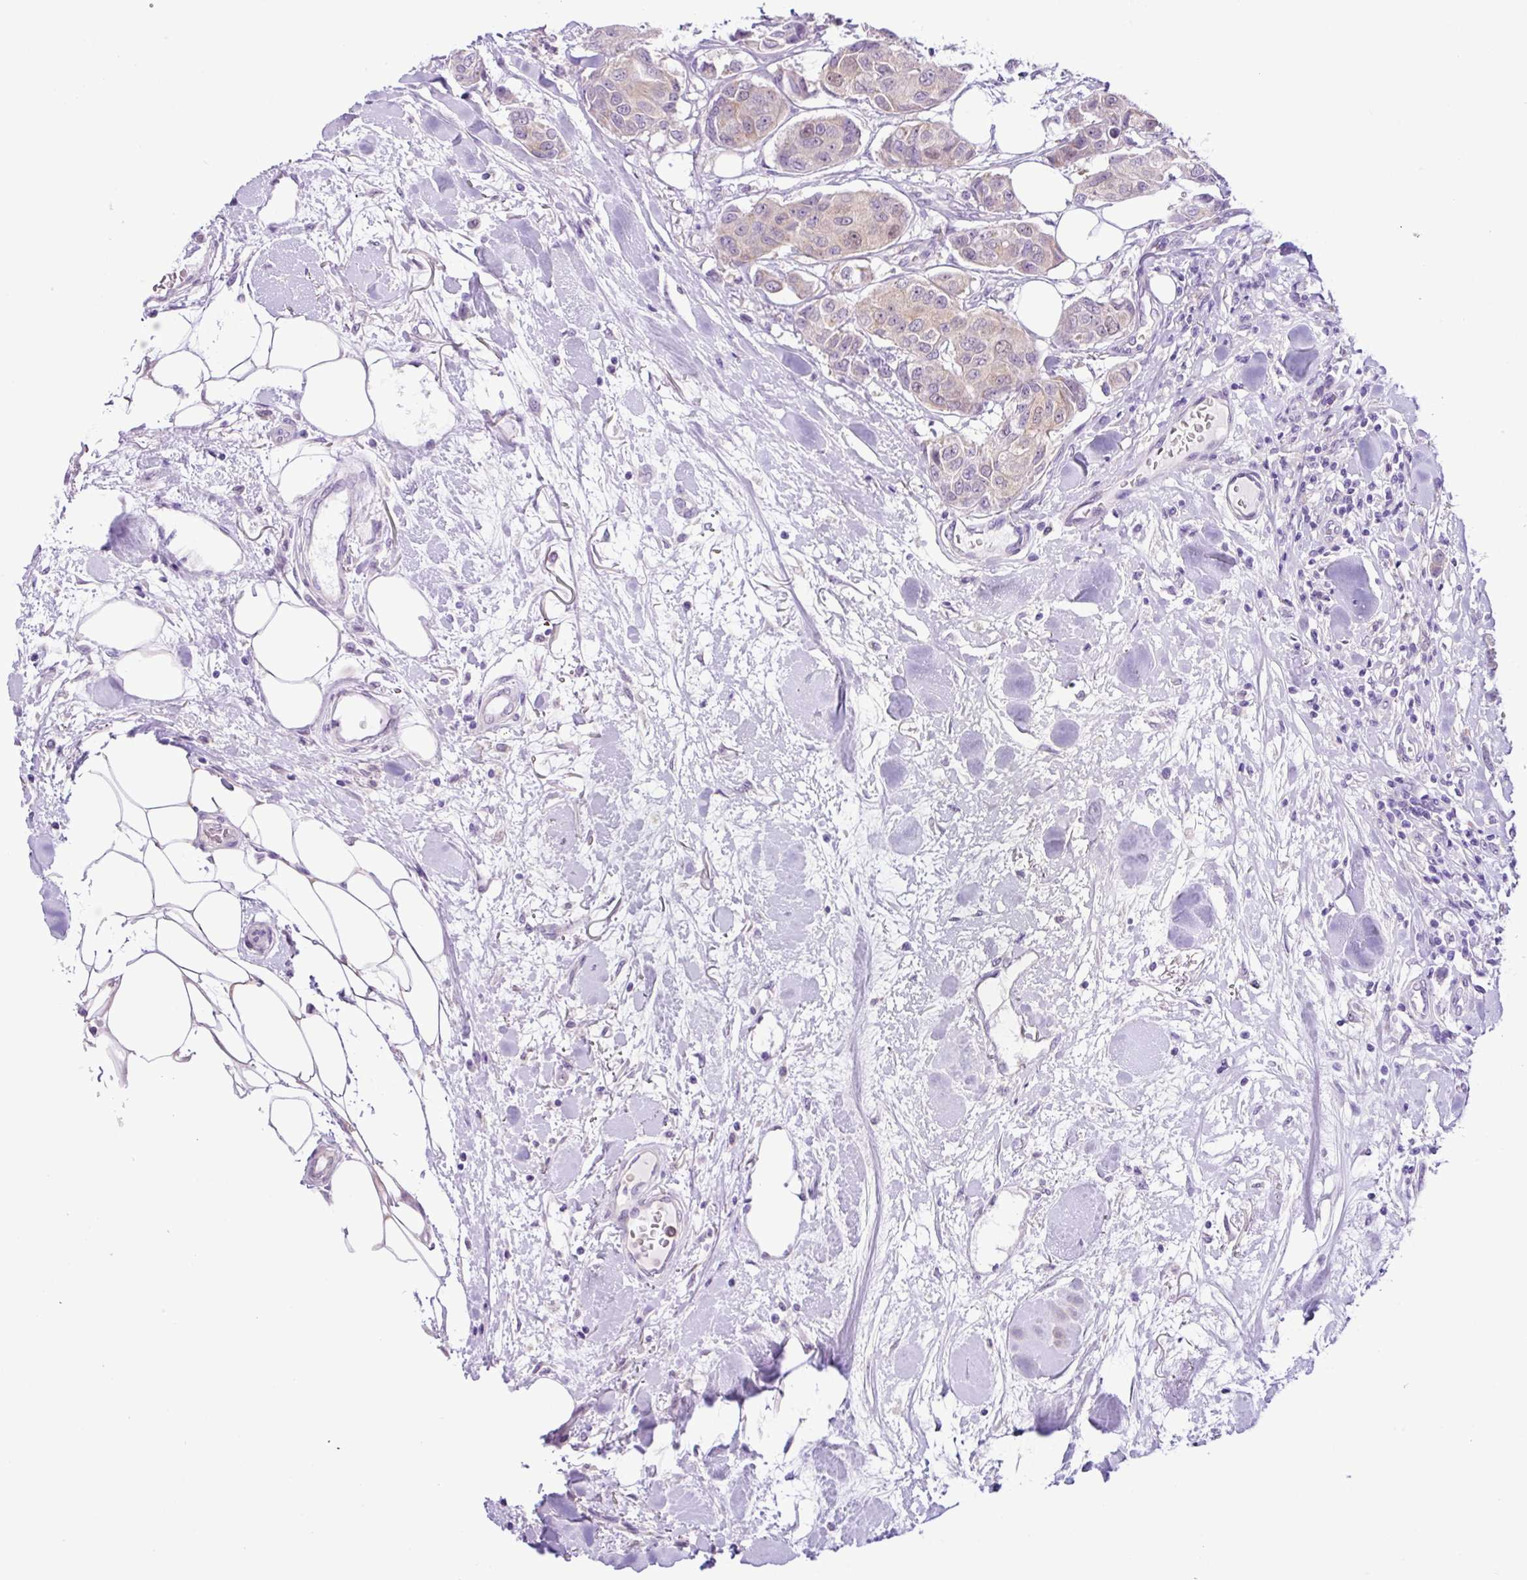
{"staining": {"intensity": "weak", "quantity": "<25%", "location": "nuclear"}, "tissue": "breast cancer", "cell_type": "Tumor cells", "image_type": "cancer", "snomed": [{"axis": "morphology", "description": "Duct carcinoma"}, {"axis": "topography", "description": "Breast"}, {"axis": "topography", "description": "Lymph node"}], "caption": "Human breast cancer (intraductal carcinoma) stained for a protein using immunohistochemistry (IHC) reveals no positivity in tumor cells.", "gene": "TONSL", "patient": {"sex": "female", "age": 80}}